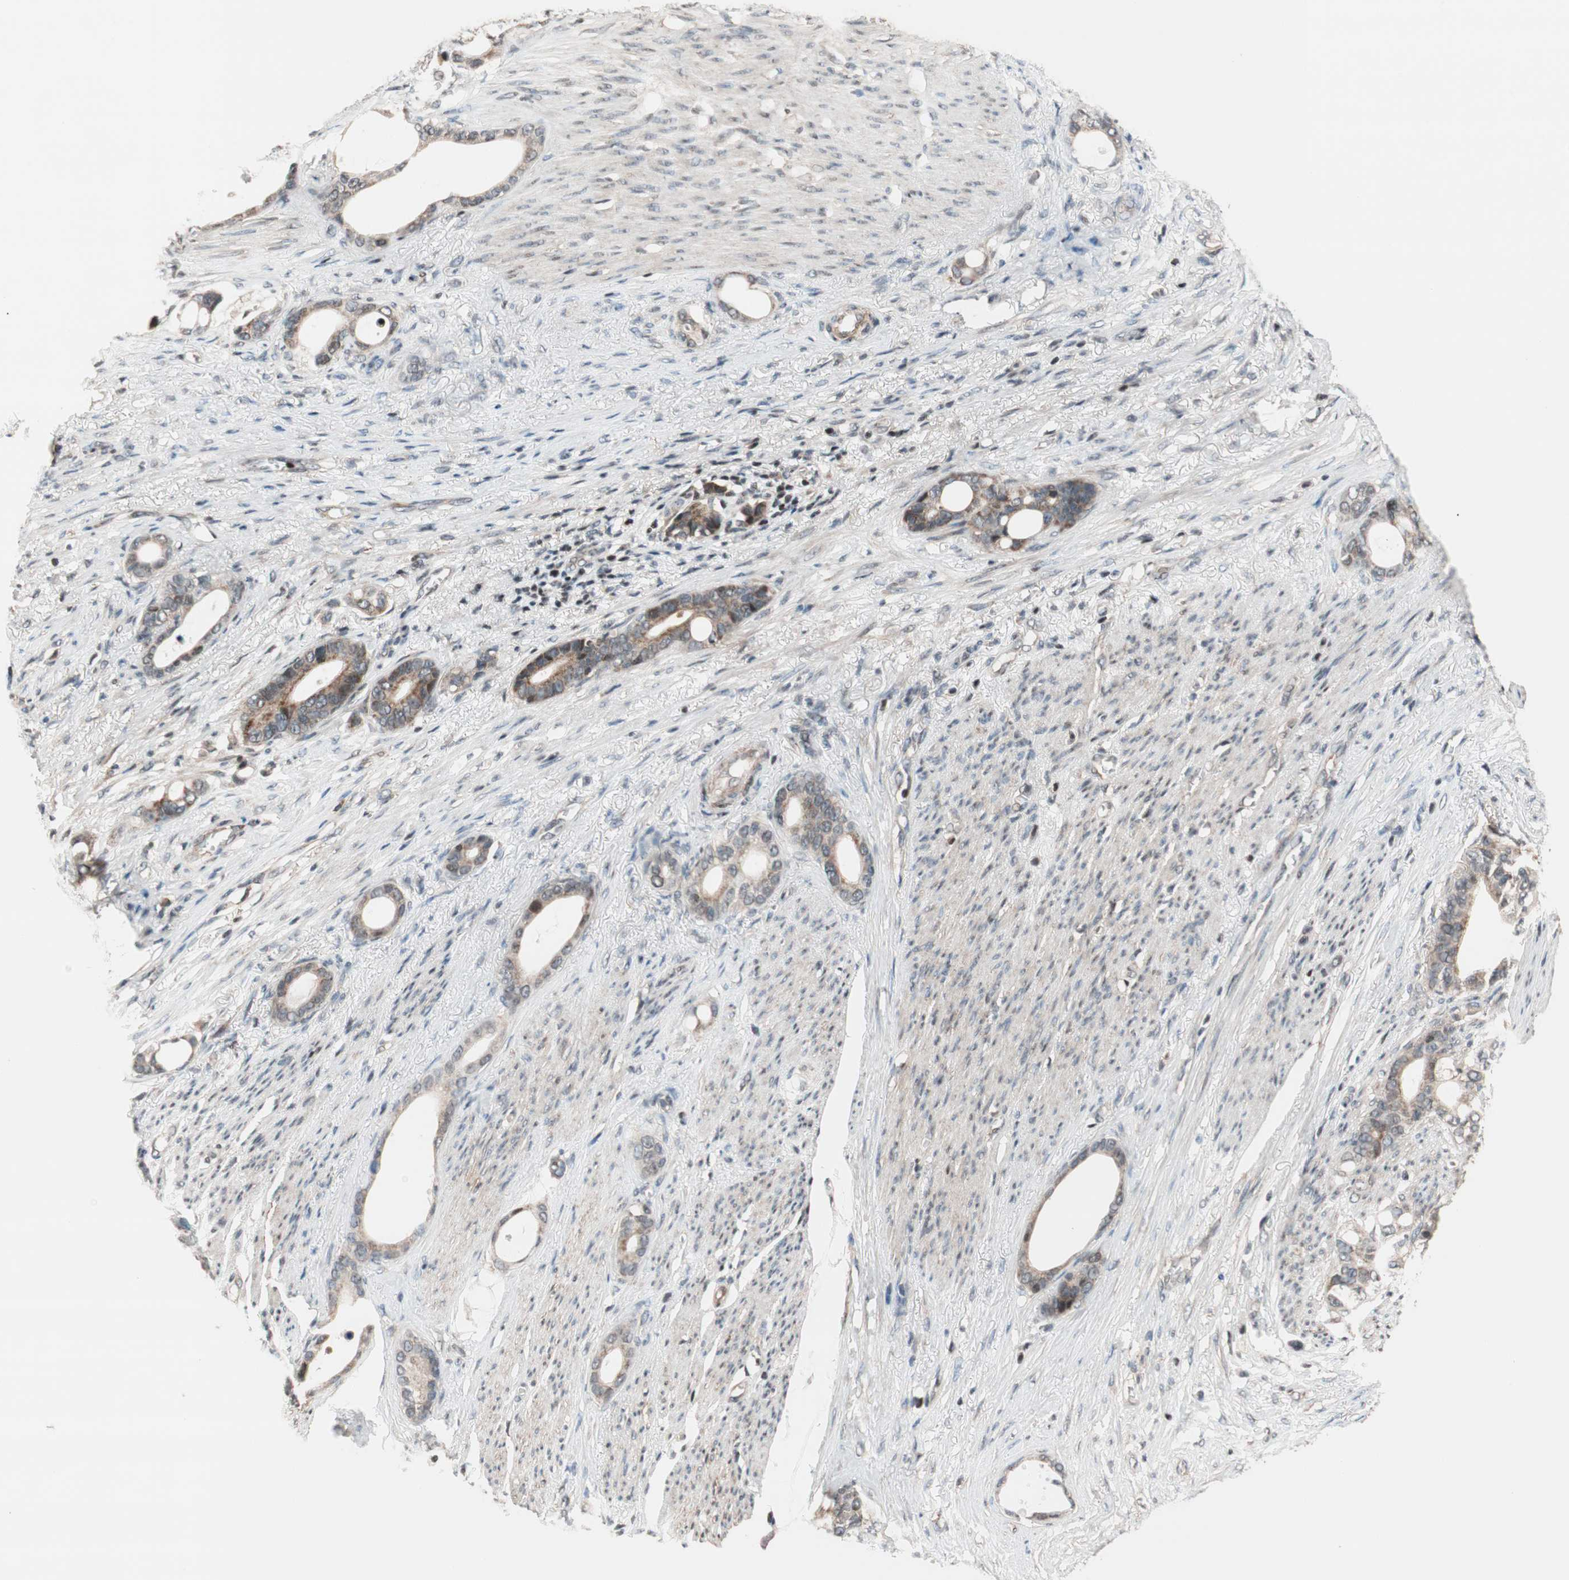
{"staining": {"intensity": "moderate", "quantity": ">75%", "location": "cytoplasmic/membranous"}, "tissue": "stomach cancer", "cell_type": "Tumor cells", "image_type": "cancer", "snomed": [{"axis": "morphology", "description": "Adenocarcinoma, NOS"}, {"axis": "topography", "description": "Stomach"}], "caption": "The photomicrograph shows staining of stomach cancer (adenocarcinoma), revealing moderate cytoplasmic/membranous protein expression (brown color) within tumor cells. The protein of interest is shown in brown color, while the nuclei are stained blue.", "gene": "HECW1", "patient": {"sex": "female", "age": 75}}